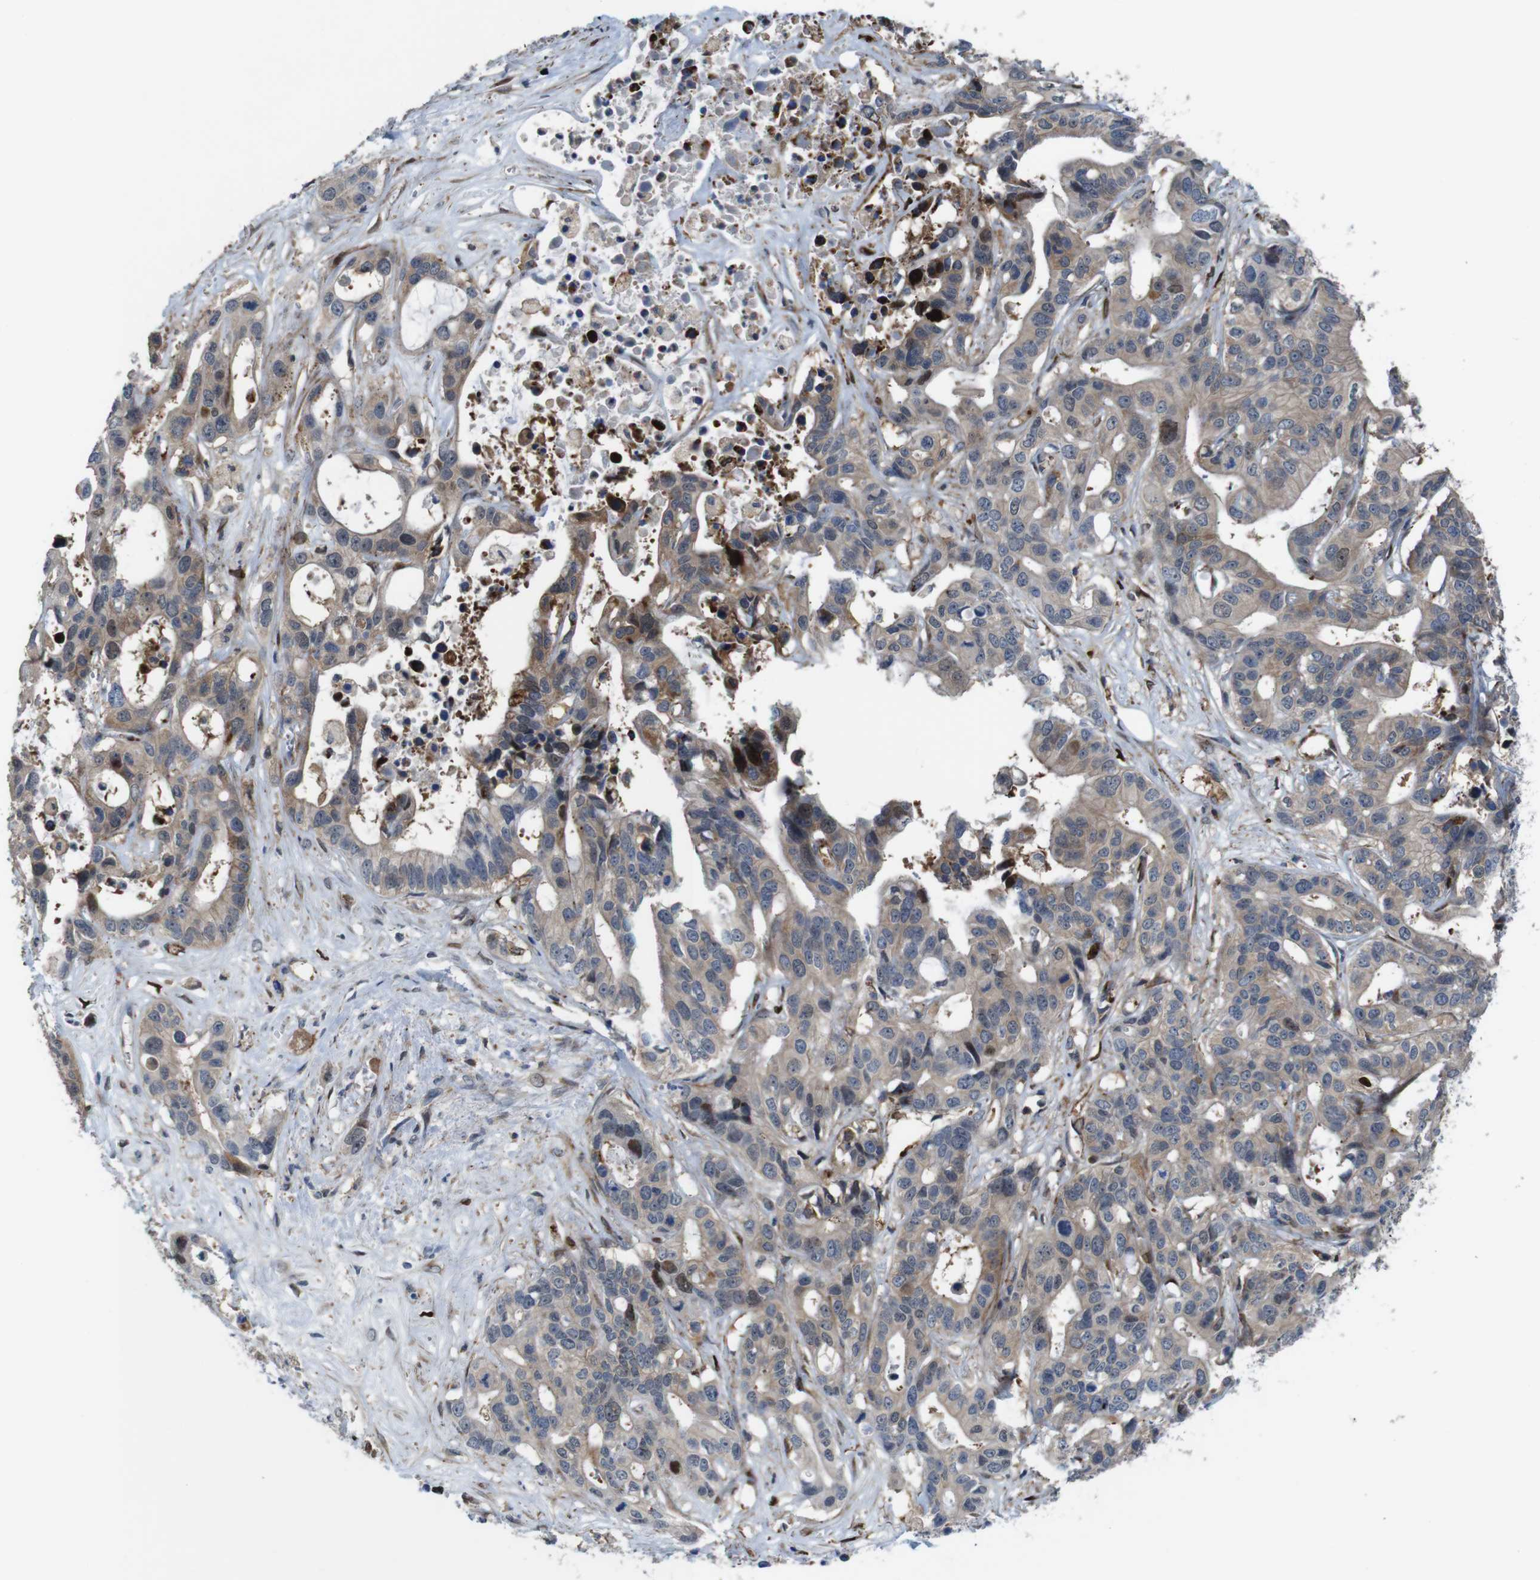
{"staining": {"intensity": "moderate", "quantity": ">75%", "location": "cytoplasmic/membranous"}, "tissue": "liver cancer", "cell_type": "Tumor cells", "image_type": "cancer", "snomed": [{"axis": "morphology", "description": "Cholangiocarcinoma"}, {"axis": "topography", "description": "Liver"}], "caption": "Immunohistochemistry of human liver cholangiocarcinoma exhibits medium levels of moderate cytoplasmic/membranous staining in about >75% of tumor cells. The staining is performed using DAB (3,3'-diaminobenzidine) brown chromogen to label protein expression. The nuclei are counter-stained blue using hematoxylin.", "gene": "PCOLCE2", "patient": {"sex": "female", "age": 65}}